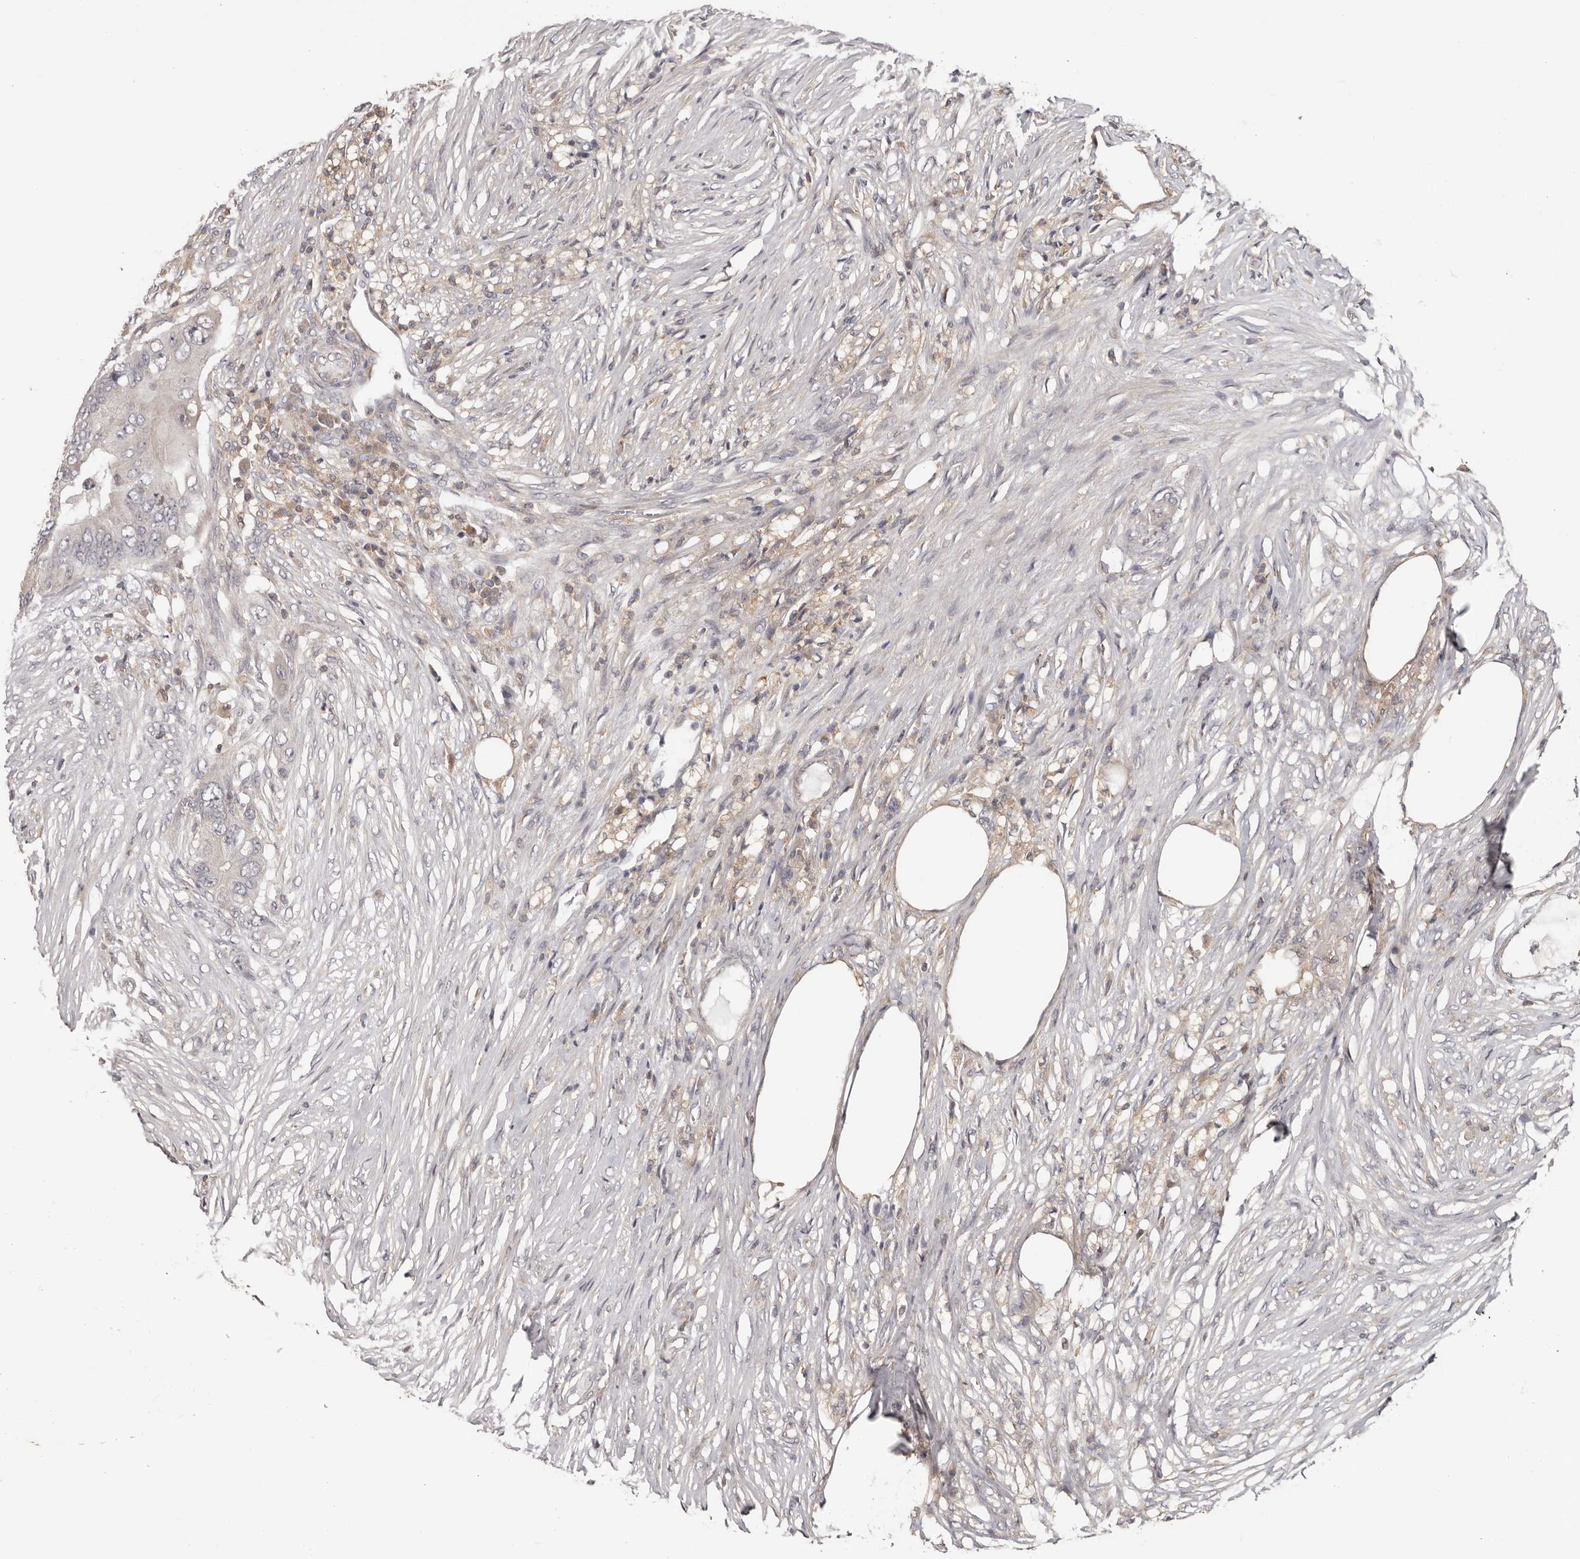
{"staining": {"intensity": "negative", "quantity": "none", "location": "none"}, "tissue": "colorectal cancer", "cell_type": "Tumor cells", "image_type": "cancer", "snomed": [{"axis": "morphology", "description": "Adenocarcinoma, NOS"}, {"axis": "topography", "description": "Colon"}], "caption": "Tumor cells show no significant expression in adenocarcinoma (colorectal). The staining was performed using DAB to visualize the protein expression in brown, while the nuclei were stained in blue with hematoxylin (Magnification: 20x).", "gene": "ANKRD44", "patient": {"sex": "male", "age": 71}}